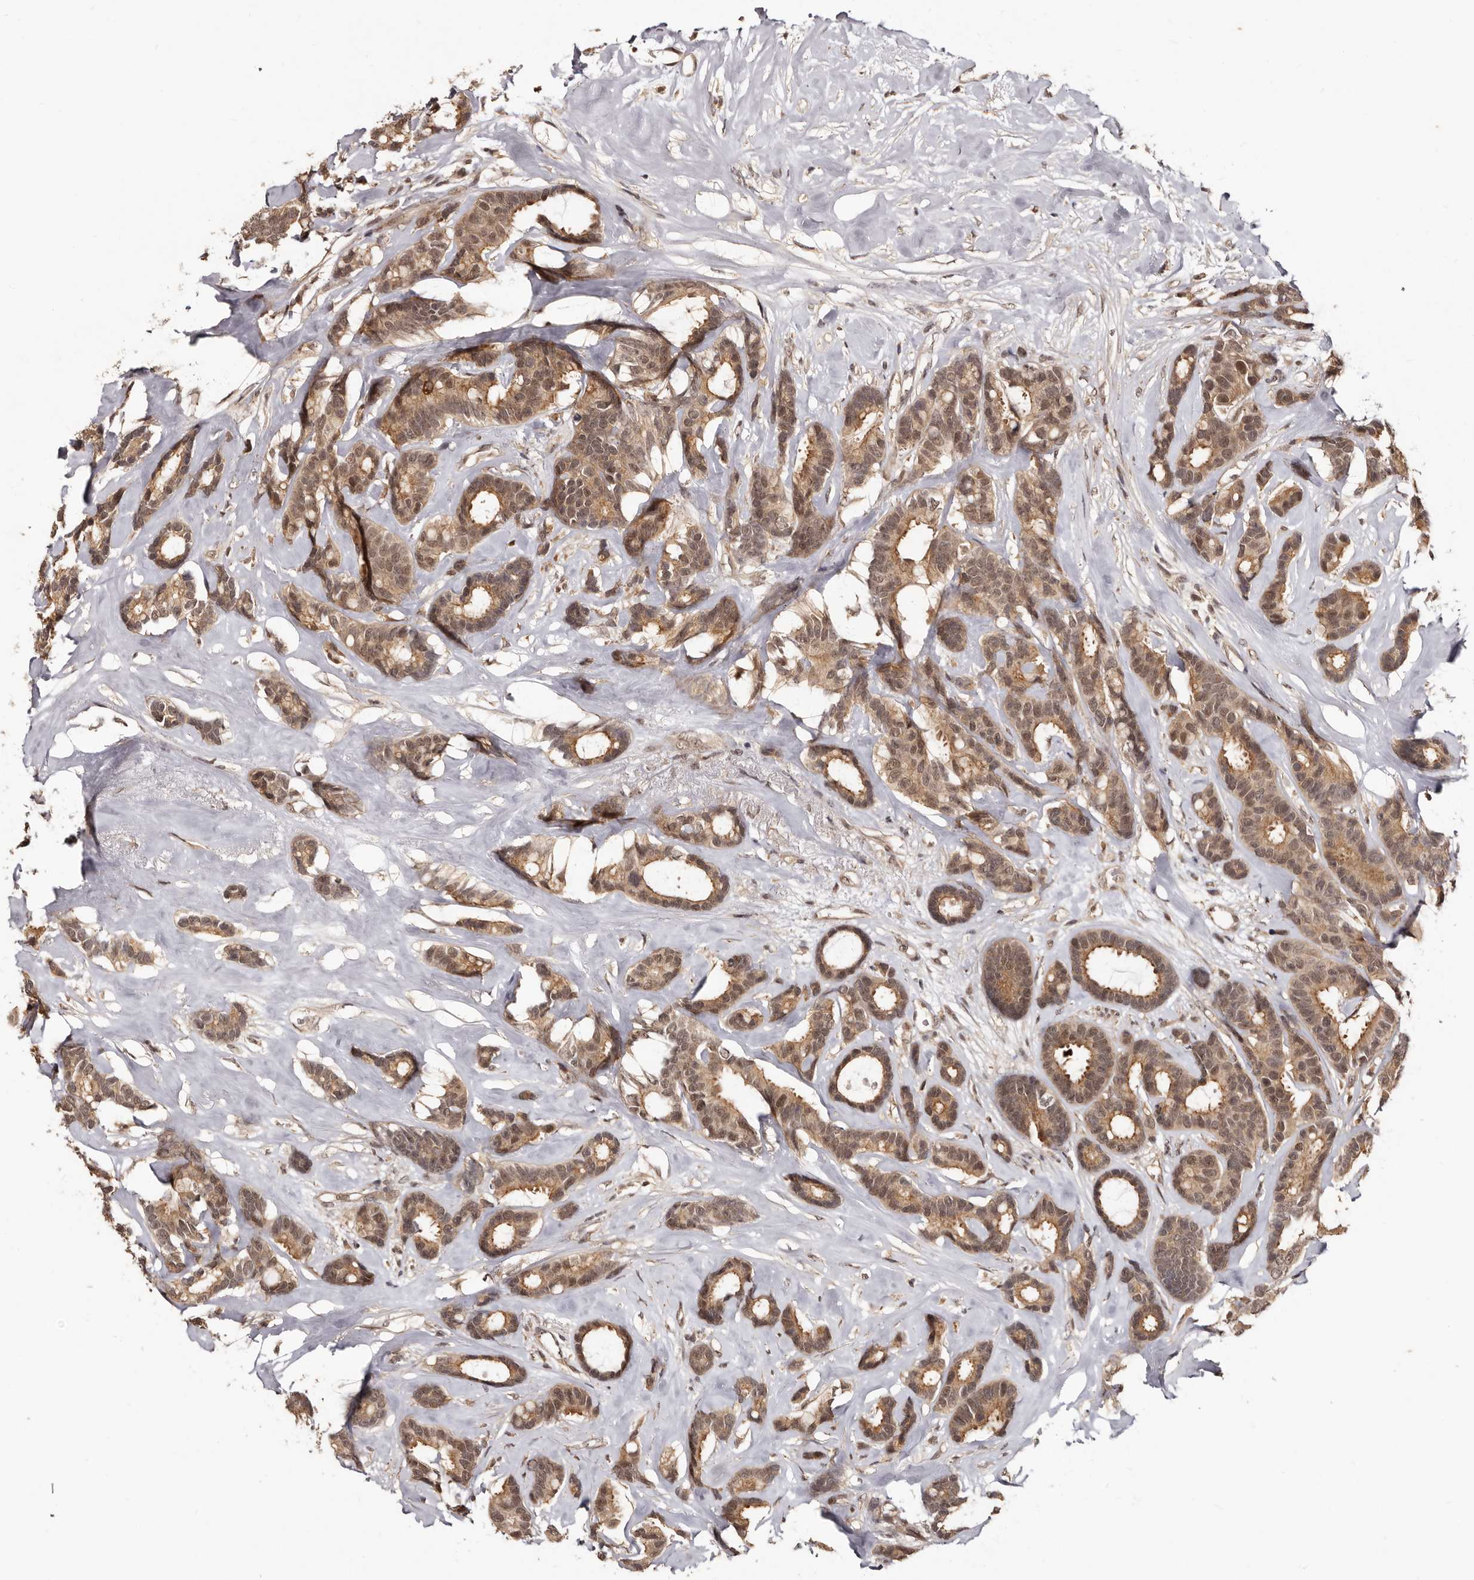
{"staining": {"intensity": "moderate", "quantity": ">75%", "location": "cytoplasmic/membranous,nuclear"}, "tissue": "breast cancer", "cell_type": "Tumor cells", "image_type": "cancer", "snomed": [{"axis": "morphology", "description": "Duct carcinoma"}, {"axis": "topography", "description": "Breast"}], "caption": "Approximately >75% of tumor cells in breast invasive ductal carcinoma display moderate cytoplasmic/membranous and nuclear protein expression as visualized by brown immunohistochemical staining.", "gene": "TBC1D22B", "patient": {"sex": "female", "age": 87}}